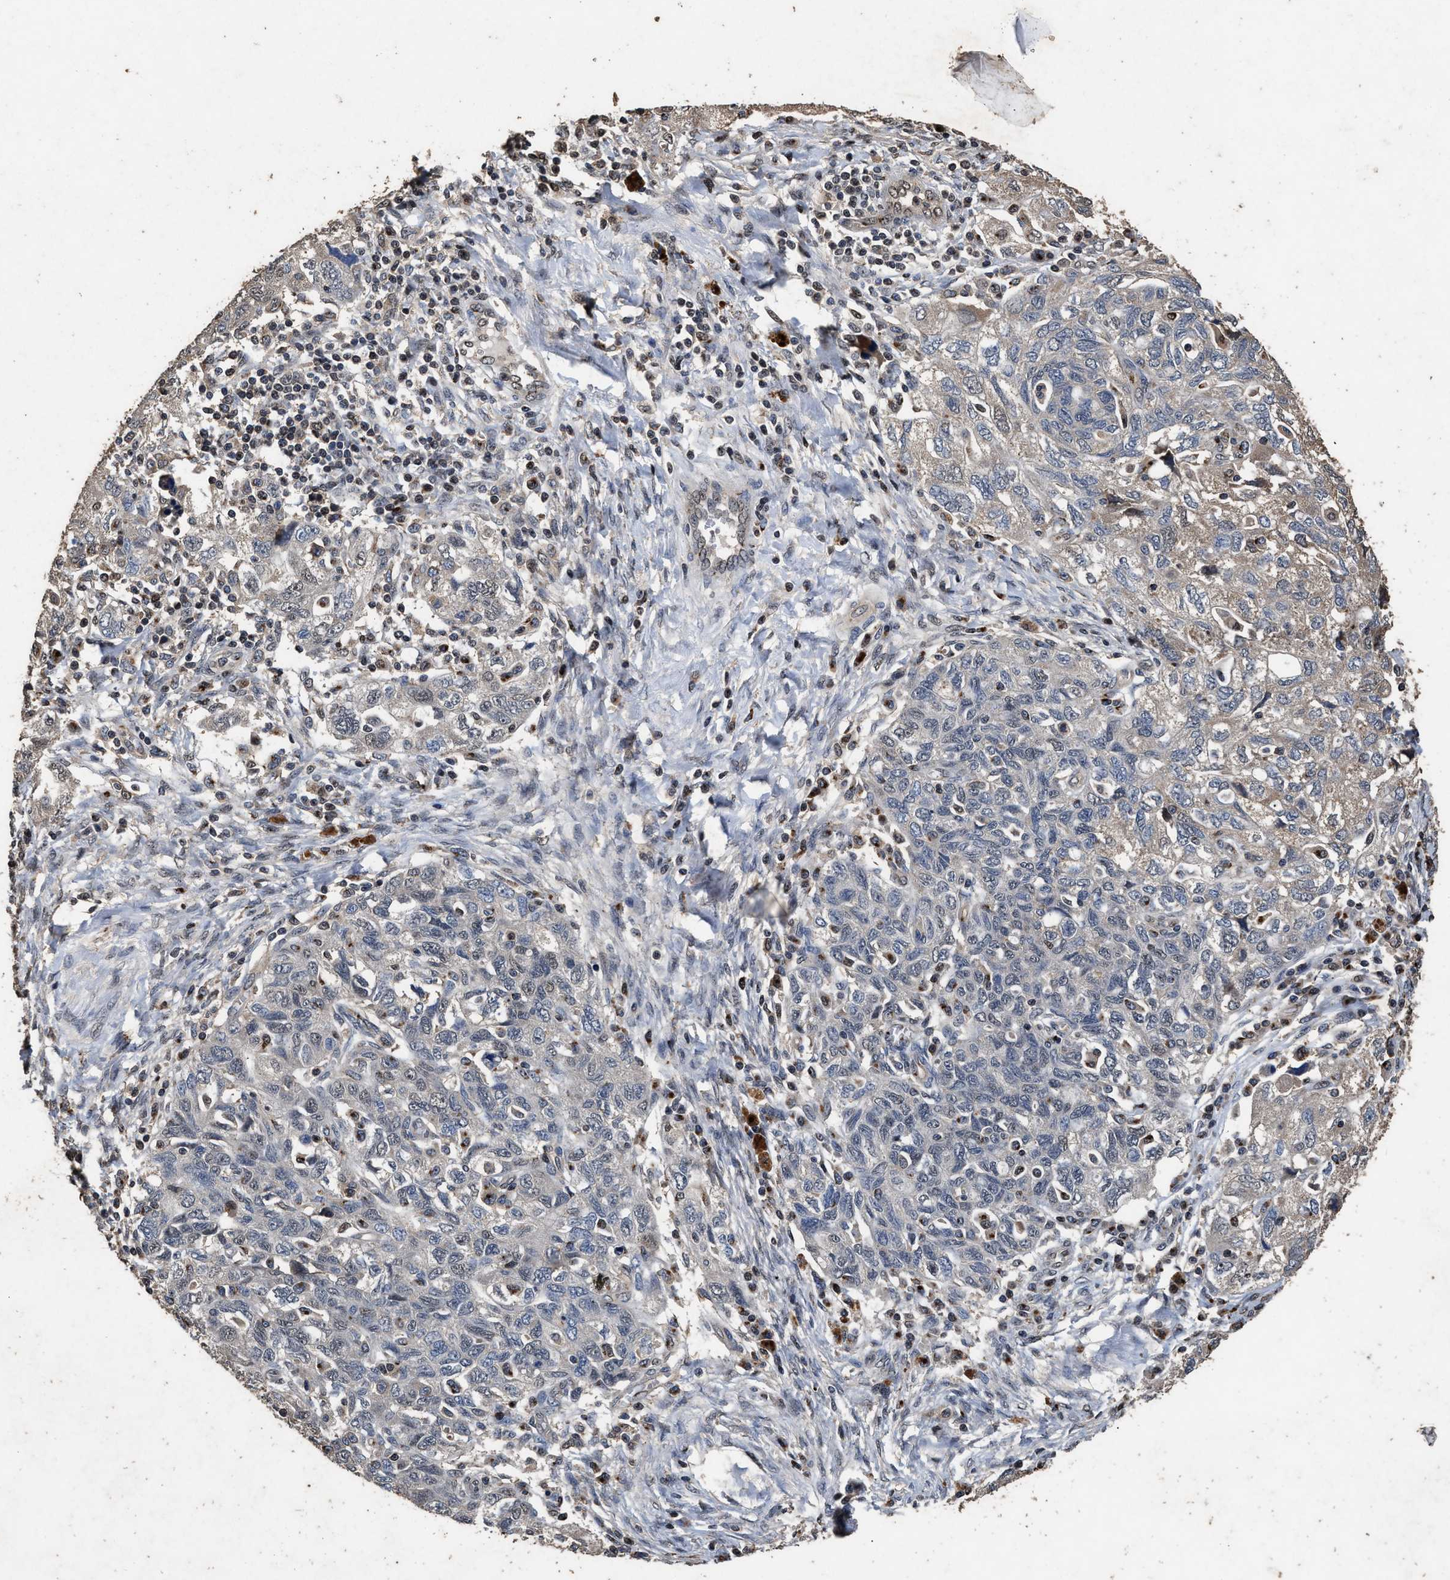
{"staining": {"intensity": "weak", "quantity": "25%-75%", "location": "cytoplasmic/membranous"}, "tissue": "ovarian cancer", "cell_type": "Tumor cells", "image_type": "cancer", "snomed": [{"axis": "morphology", "description": "Carcinoma, NOS"}, {"axis": "morphology", "description": "Cystadenocarcinoma, serous, NOS"}, {"axis": "topography", "description": "Ovary"}], "caption": "Protein analysis of carcinoma (ovarian) tissue shows weak cytoplasmic/membranous staining in about 25%-75% of tumor cells.", "gene": "TPST2", "patient": {"sex": "female", "age": 69}}